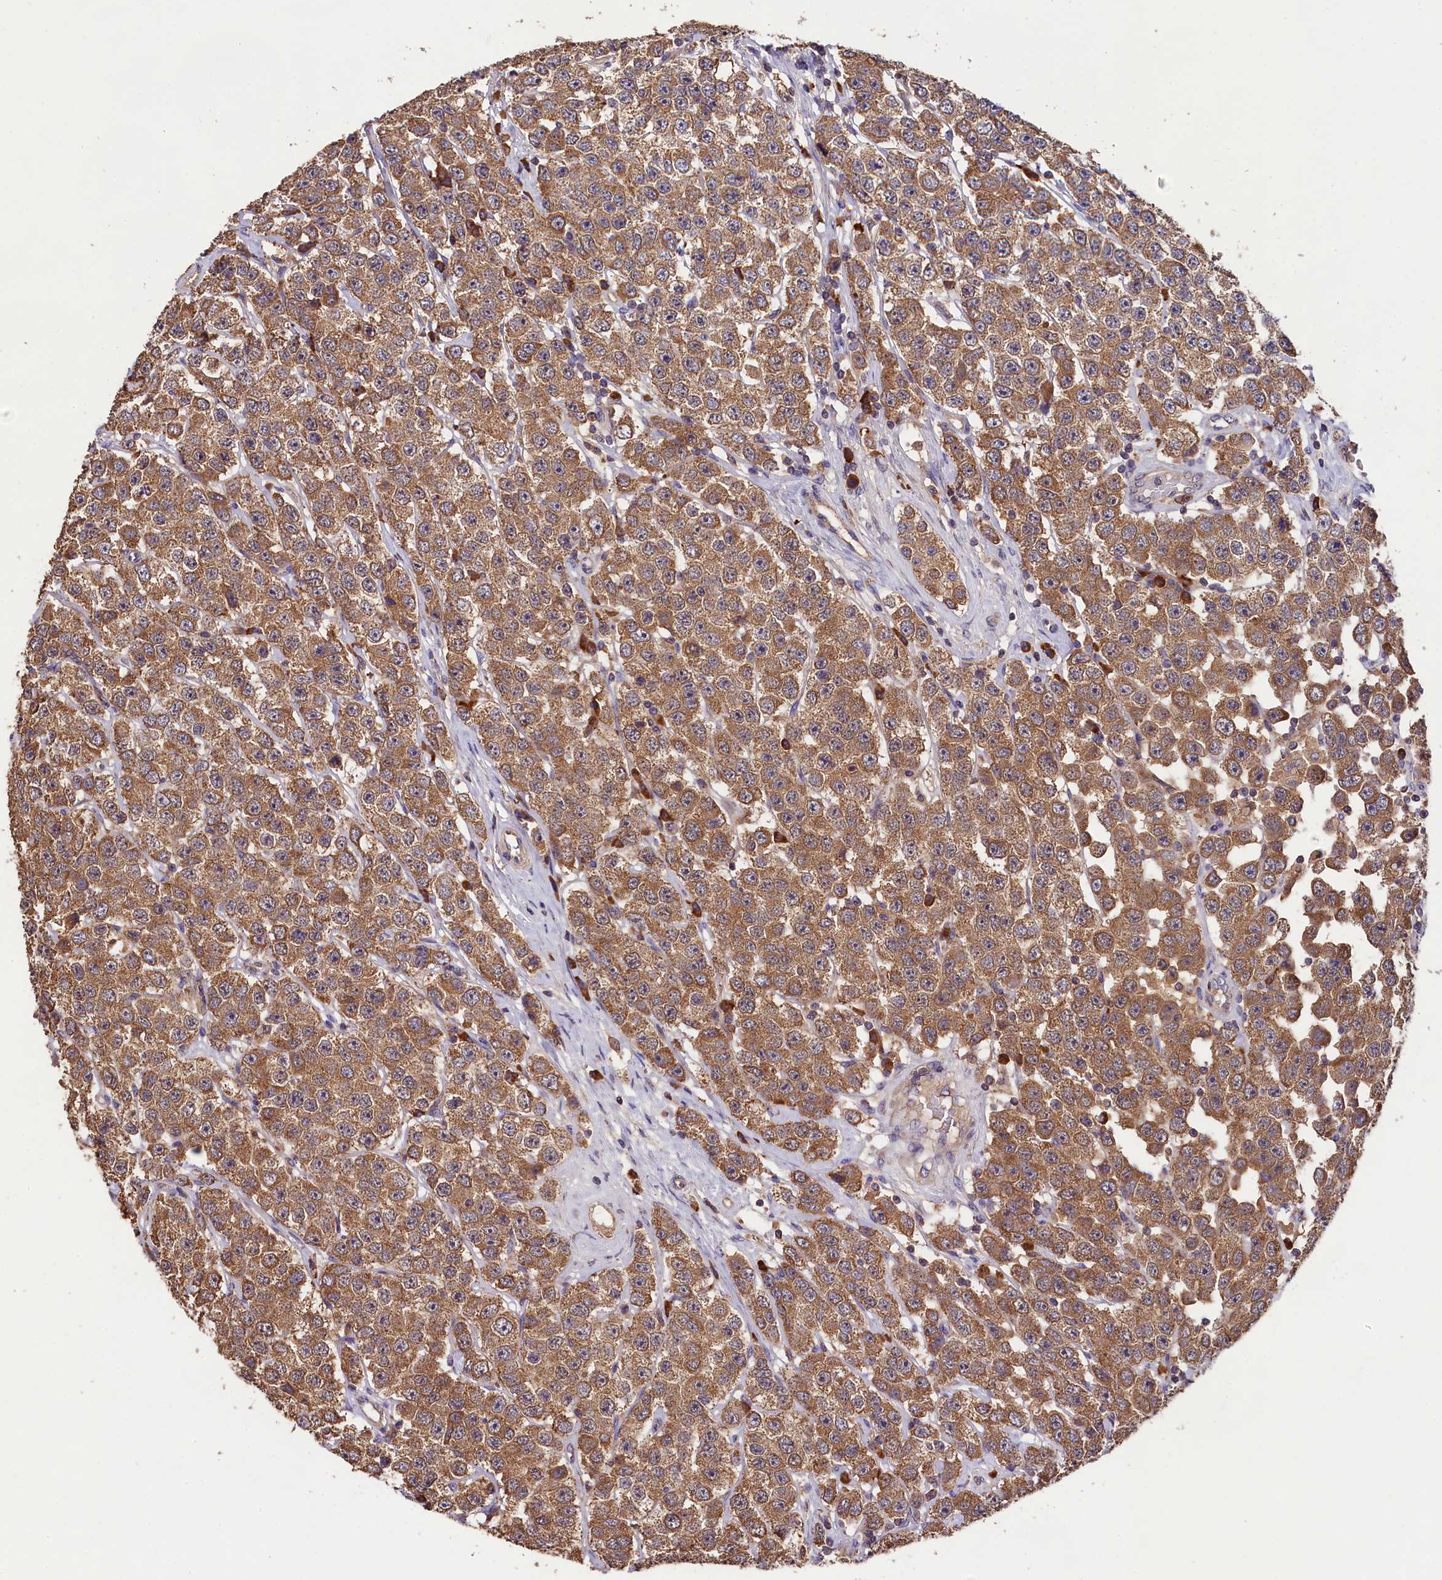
{"staining": {"intensity": "moderate", "quantity": ">75%", "location": "cytoplasmic/membranous"}, "tissue": "testis cancer", "cell_type": "Tumor cells", "image_type": "cancer", "snomed": [{"axis": "morphology", "description": "Seminoma, NOS"}, {"axis": "topography", "description": "Testis"}], "caption": "The histopathology image shows immunohistochemical staining of testis cancer. There is moderate cytoplasmic/membranous expression is appreciated in about >75% of tumor cells.", "gene": "ENKD1", "patient": {"sex": "male", "age": 28}}